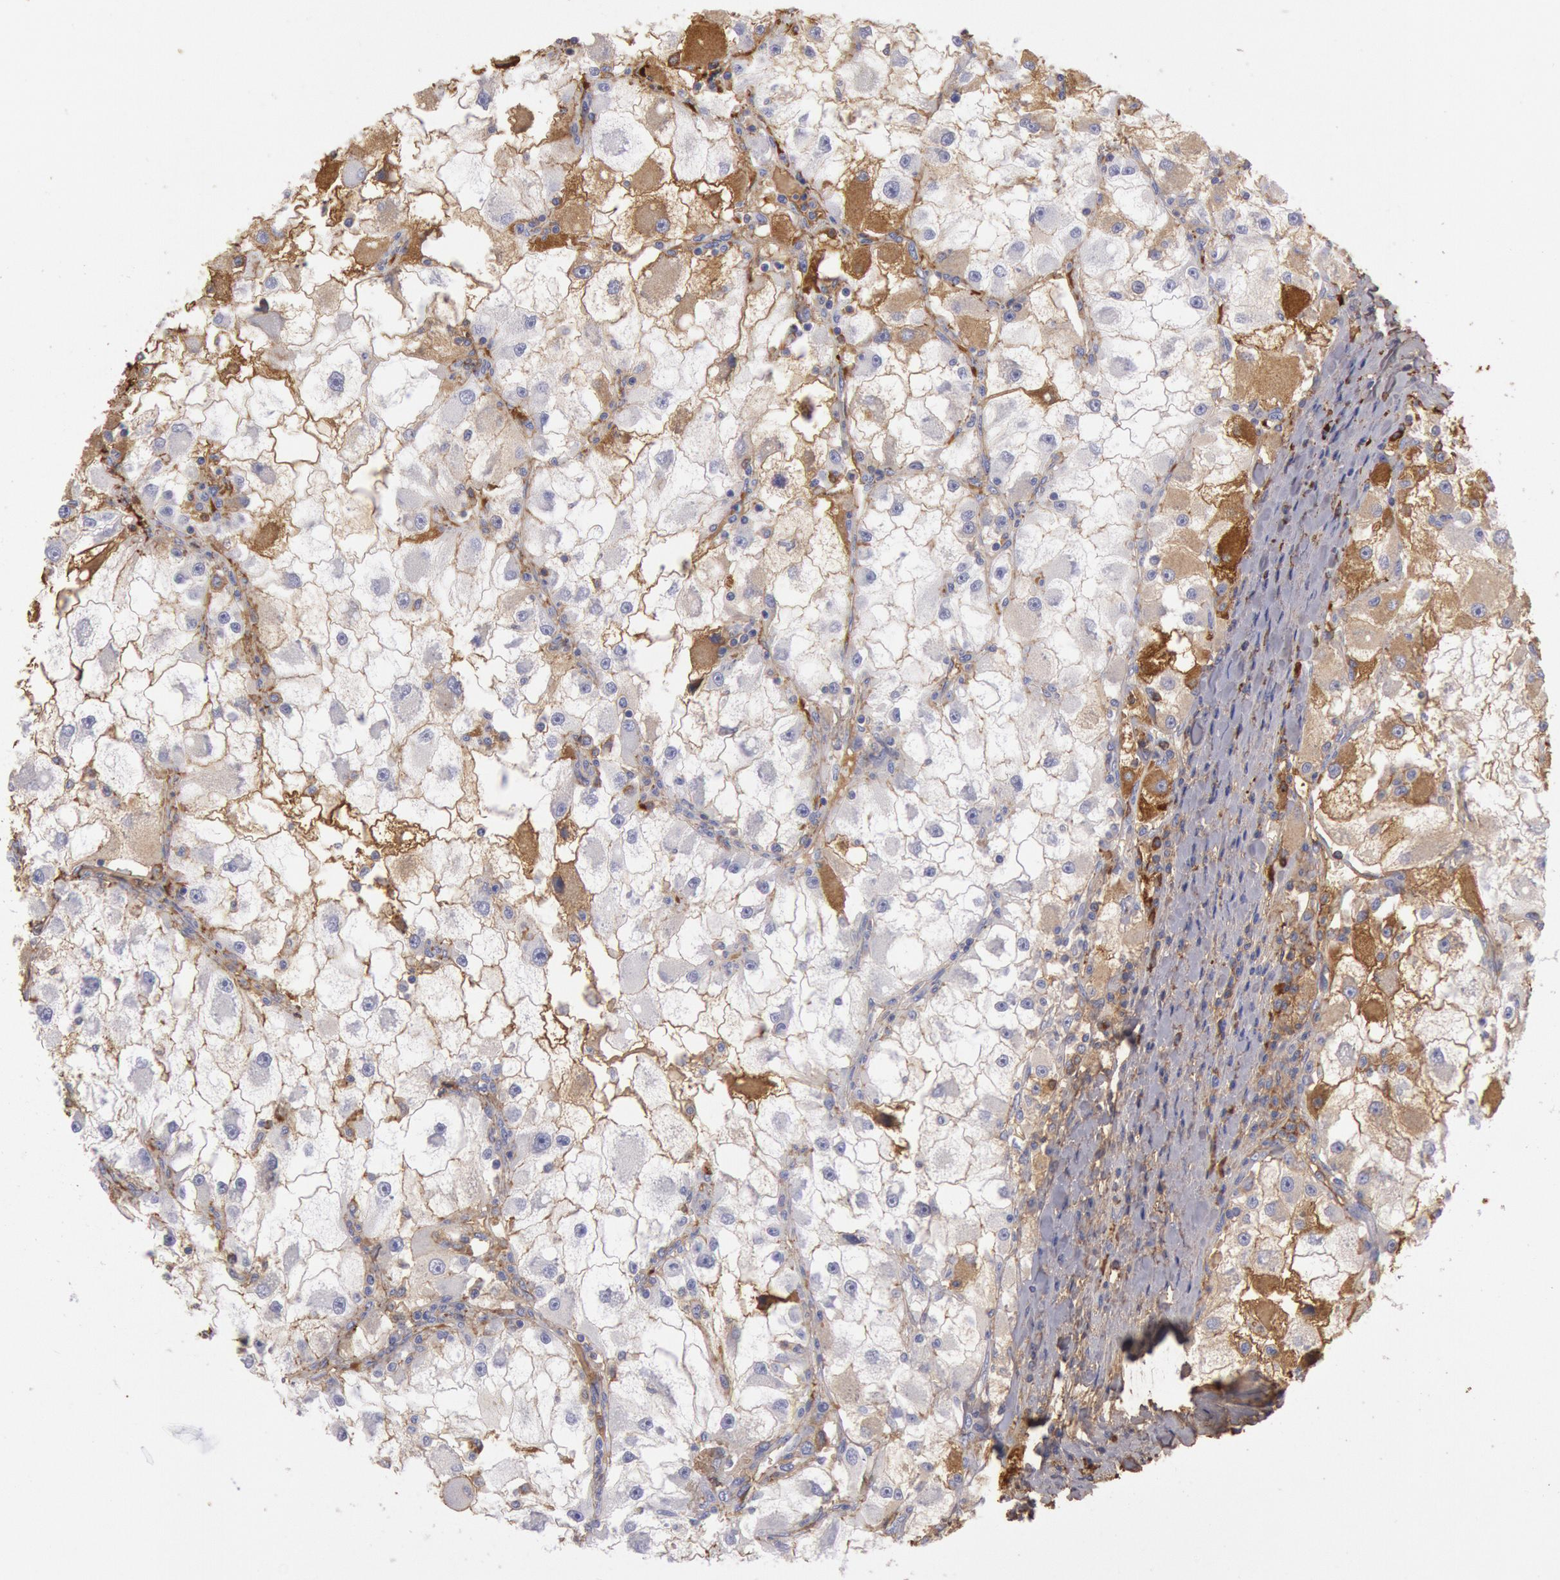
{"staining": {"intensity": "negative", "quantity": "none", "location": "none"}, "tissue": "renal cancer", "cell_type": "Tumor cells", "image_type": "cancer", "snomed": [{"axis": "morphology", "description": "Adenocarcinoma, NOS"}, {"axis": "topography", "description": "Kidney"}], "caption": "Renal cancer (adenocarcinoma) was stained to show a protein in brown. There is no significant staining in tumor cells.", "gene": "IGHA1", "patient": {"sex": "female", "age": 73}}